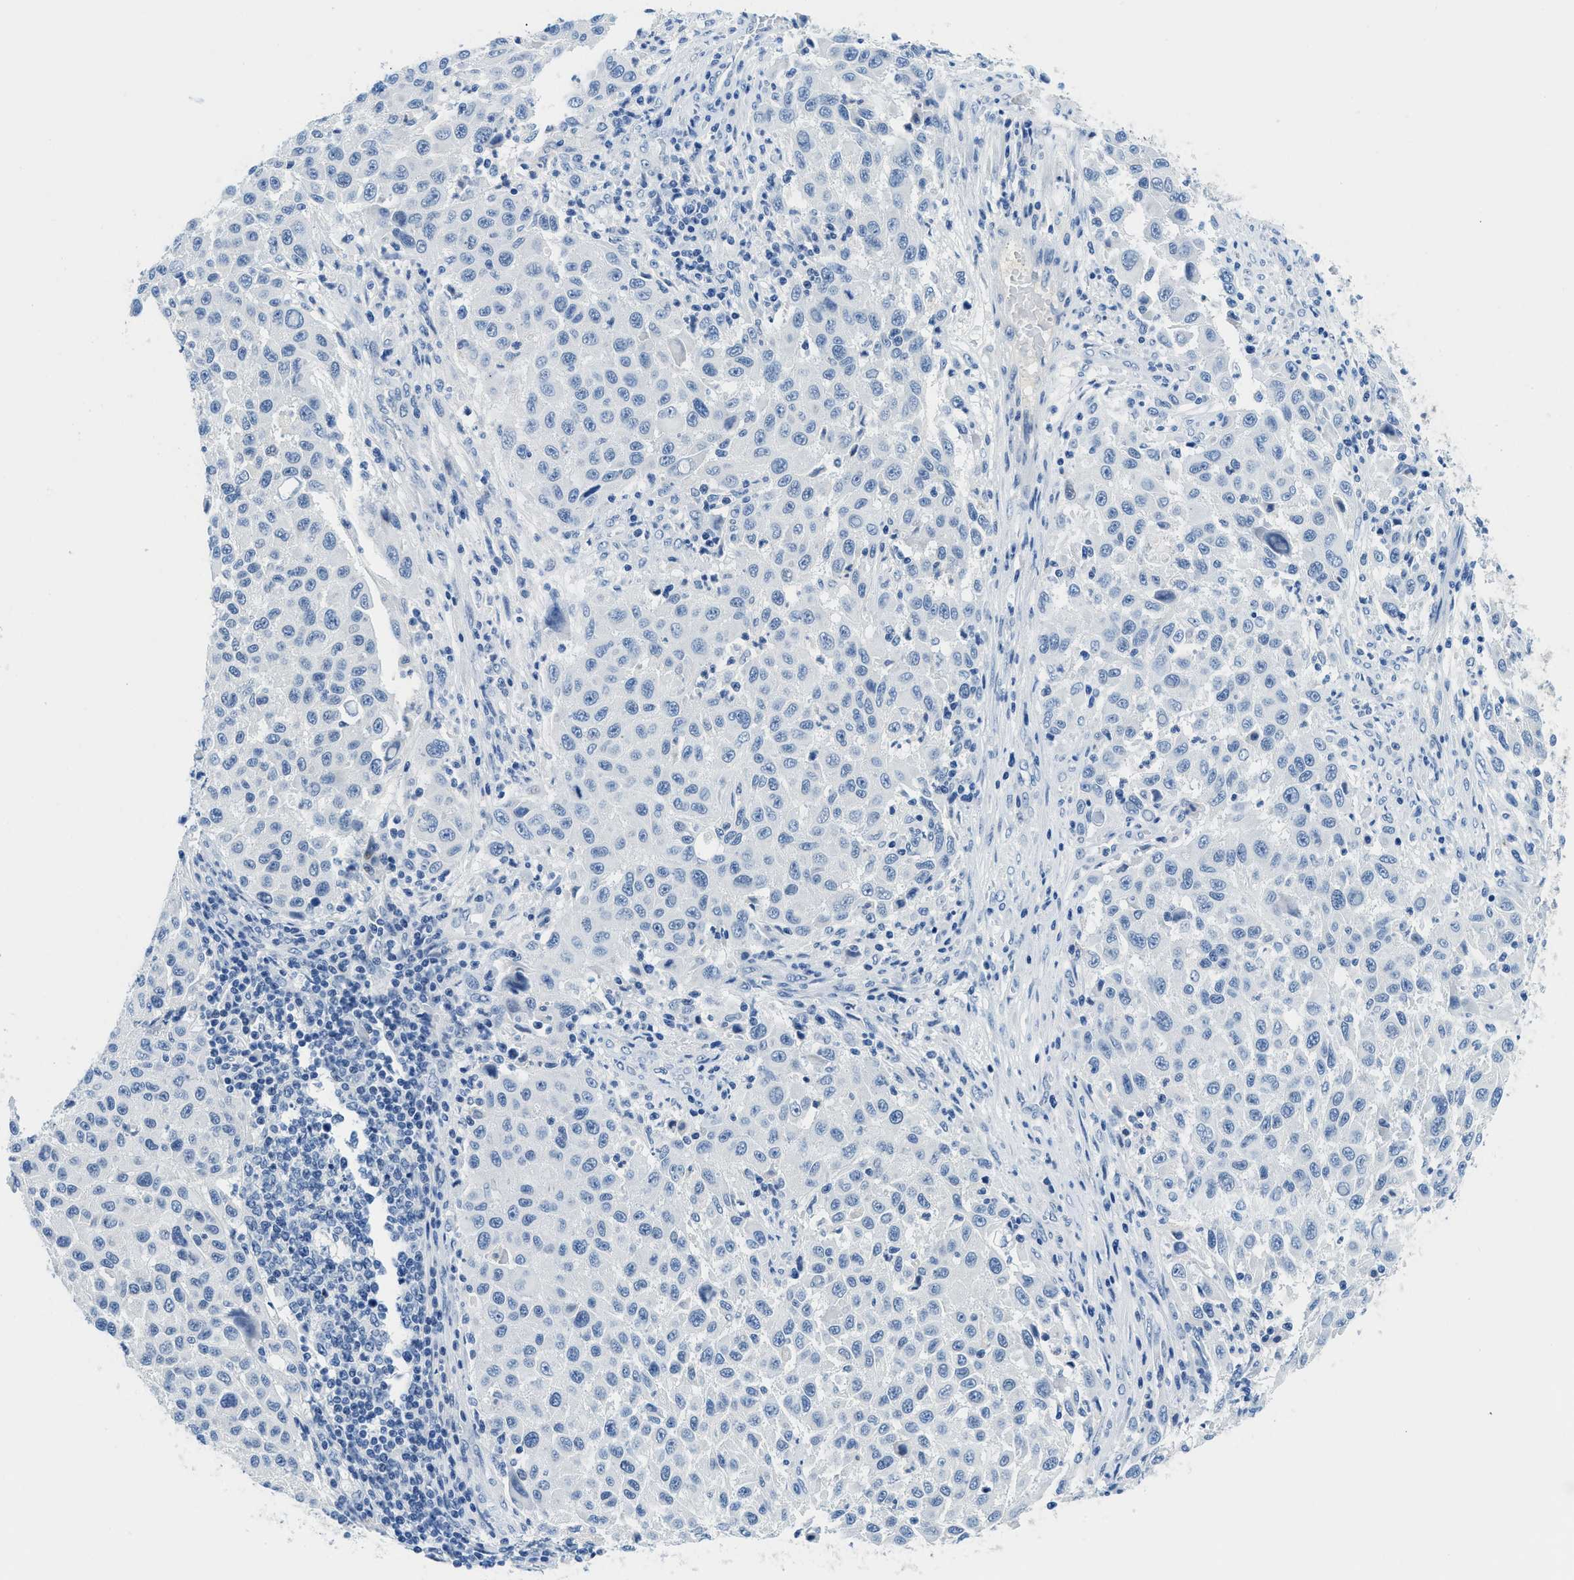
{"staining": {"intensity": "negative", "quantity": "none", "location": "none"}, "tissue": "melanoma", "cell_type": "Tumor cells", "image_type": "cancer", "snomed": [{"axis": "morphology", "description": "Malignant melanoma, Metastatic site"}, {"axis": "topography", "description": "Lymph node"}], "caption": "Immunohistochemistry of malignant melanoma (metastatic site) exhibits no staining in tumor cells.", "gene": "MBL2", "patient": {"sex": "male", "age": 61}}